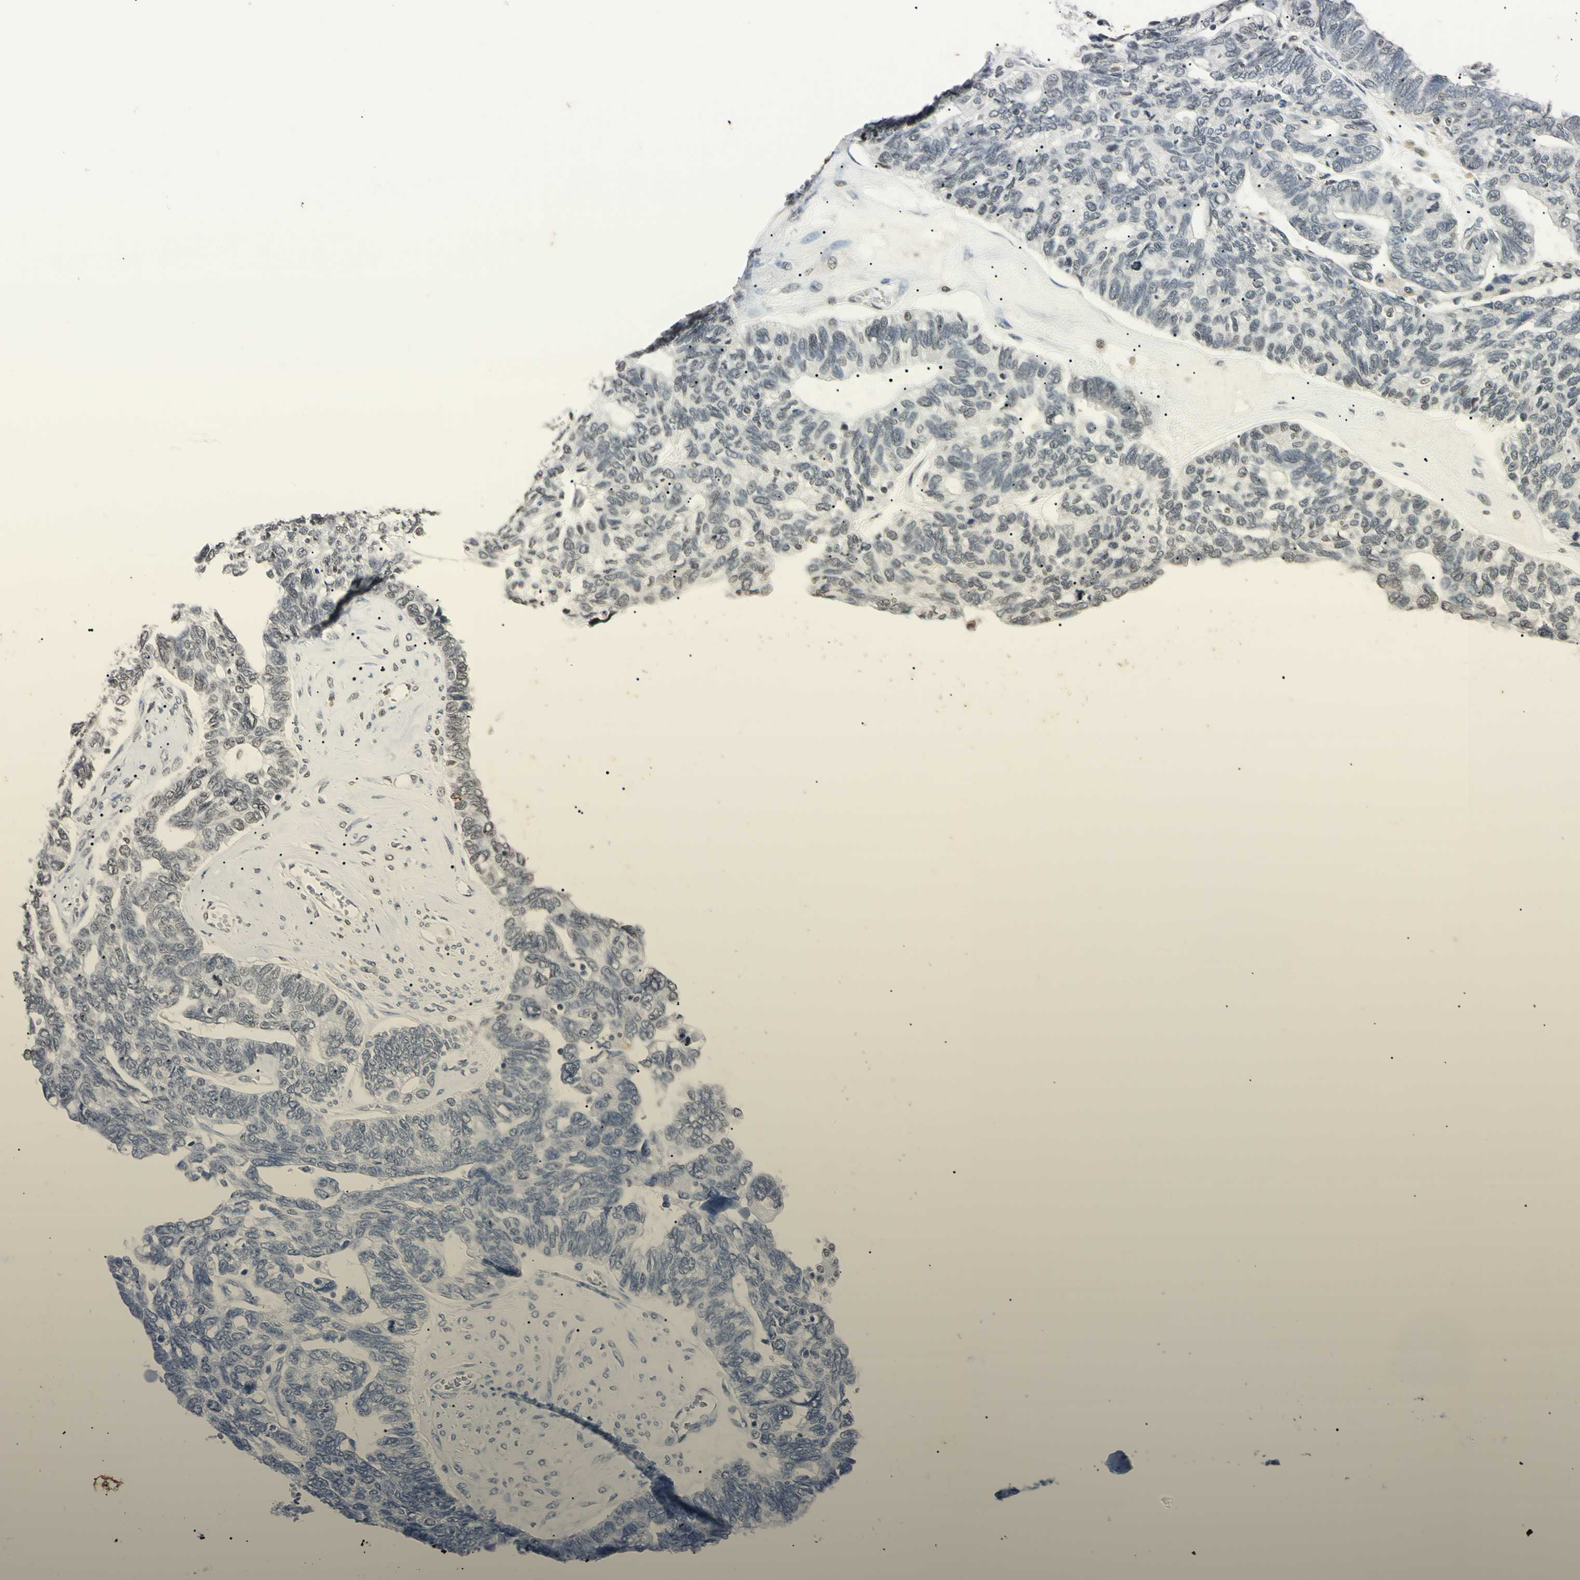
{"staining": {"intensity": "weak", "quantity": "<25%", "location": "nuclear"}, "tissue": "ovarian cancer", "cell_type": "Tumor cells", "image_type": "cancer", "snomed": [{"axis": "morphology", "description": "Cystadenocarcinoma, serous, NOS"}, {"axis": "topography", "description": "Ovary"}], "caption": "Protein analysis of ovarian serous cystadenocarcinoma reveals no significant positivity in tumor cells.", "gene": "CDC45", "patient": {"sex": "female", "age": 79}}